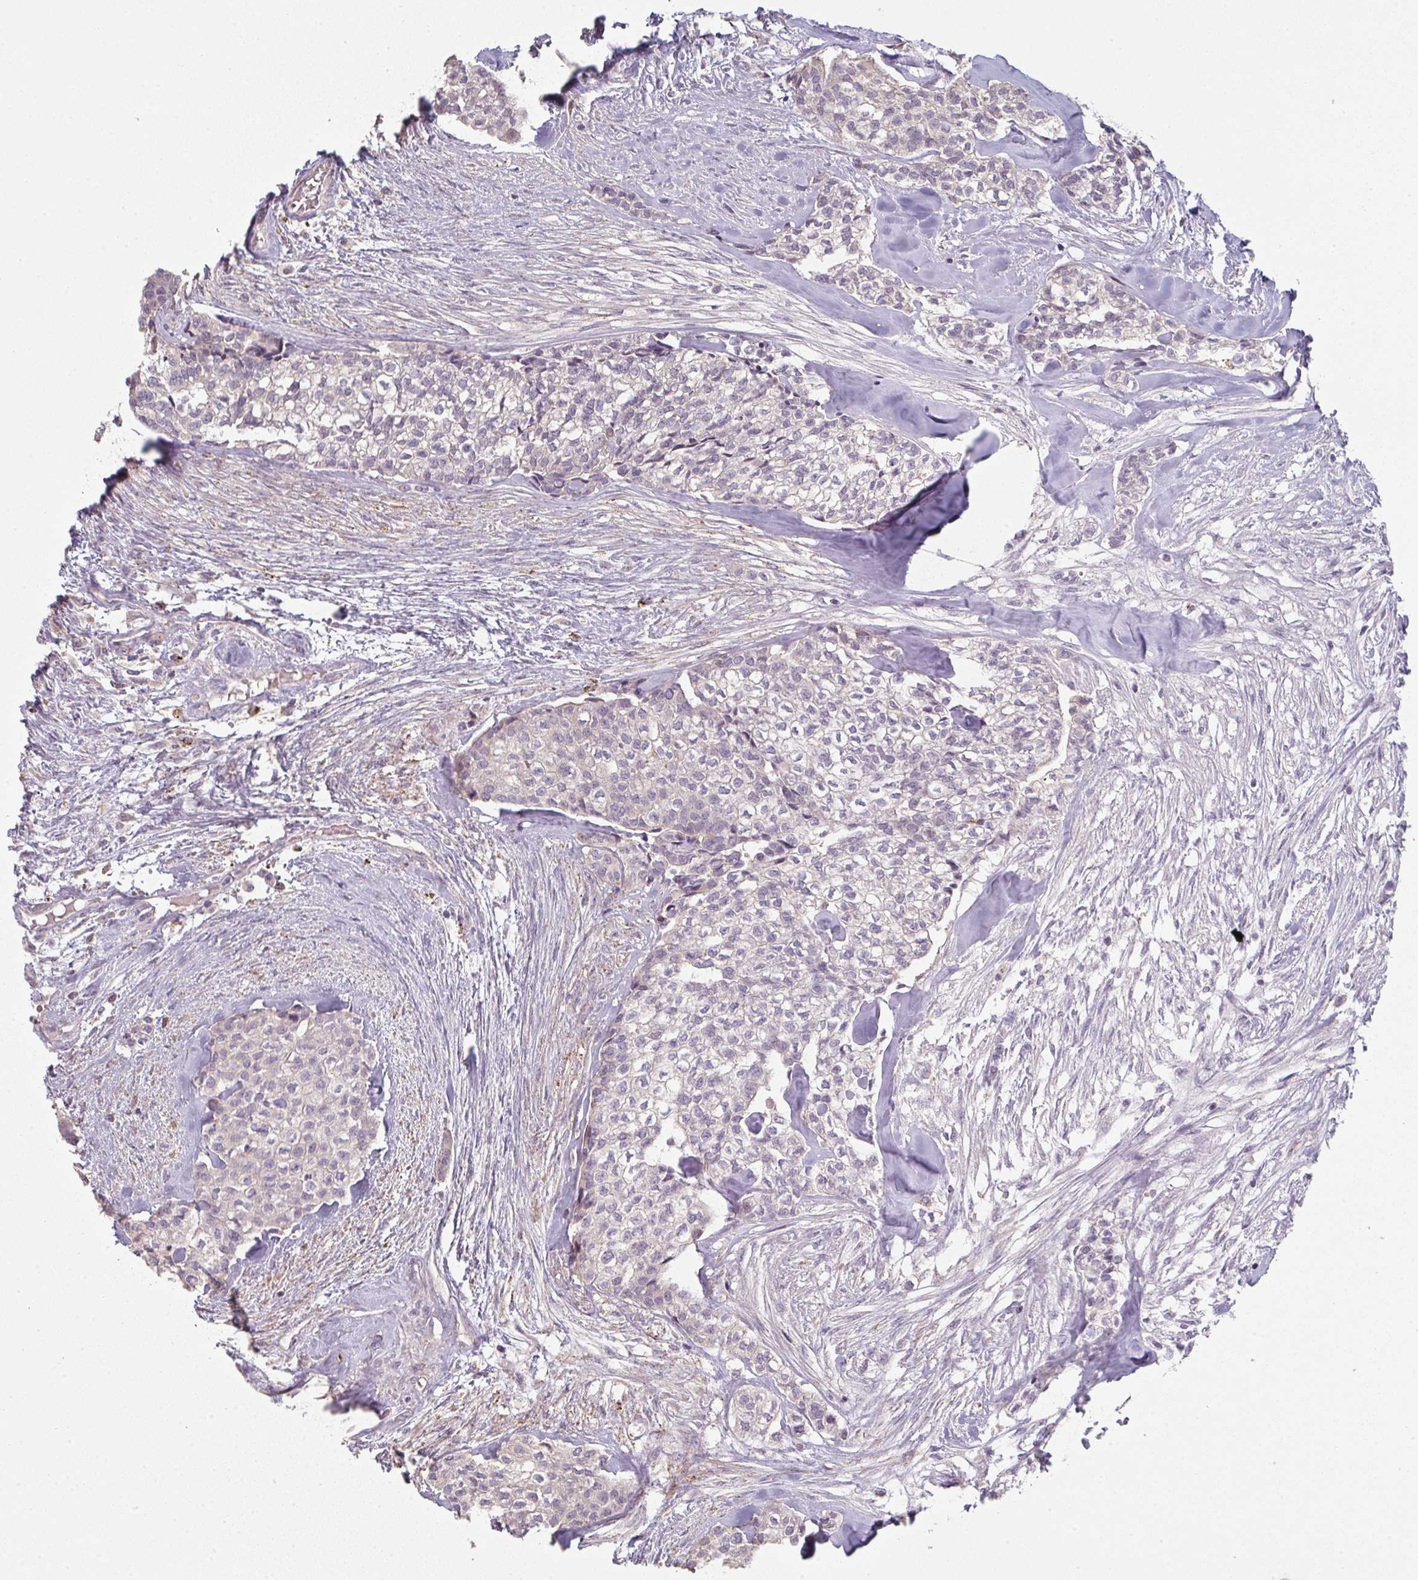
{"staining": {"intensity": "negative", "quantity": "none", "location": "none"}, "tissue": "head and neck cancer", "cell_type": "Tumor cells", "image_type": "cancer", "snomed": [{"axis": "morphology", "description": "Adenocarcinoma, NOS"}, {"axis": "topography", "description": "Head-Neck"}], "caption": "An immunohistochemistry (IHC) image of head and neck cancer is shown. There is no staining in tumor cells of head and neck cancer. Nuclei are stained in blue.", "gene": "TMEM237", "patient": {"sex": "male", "age": 81}}